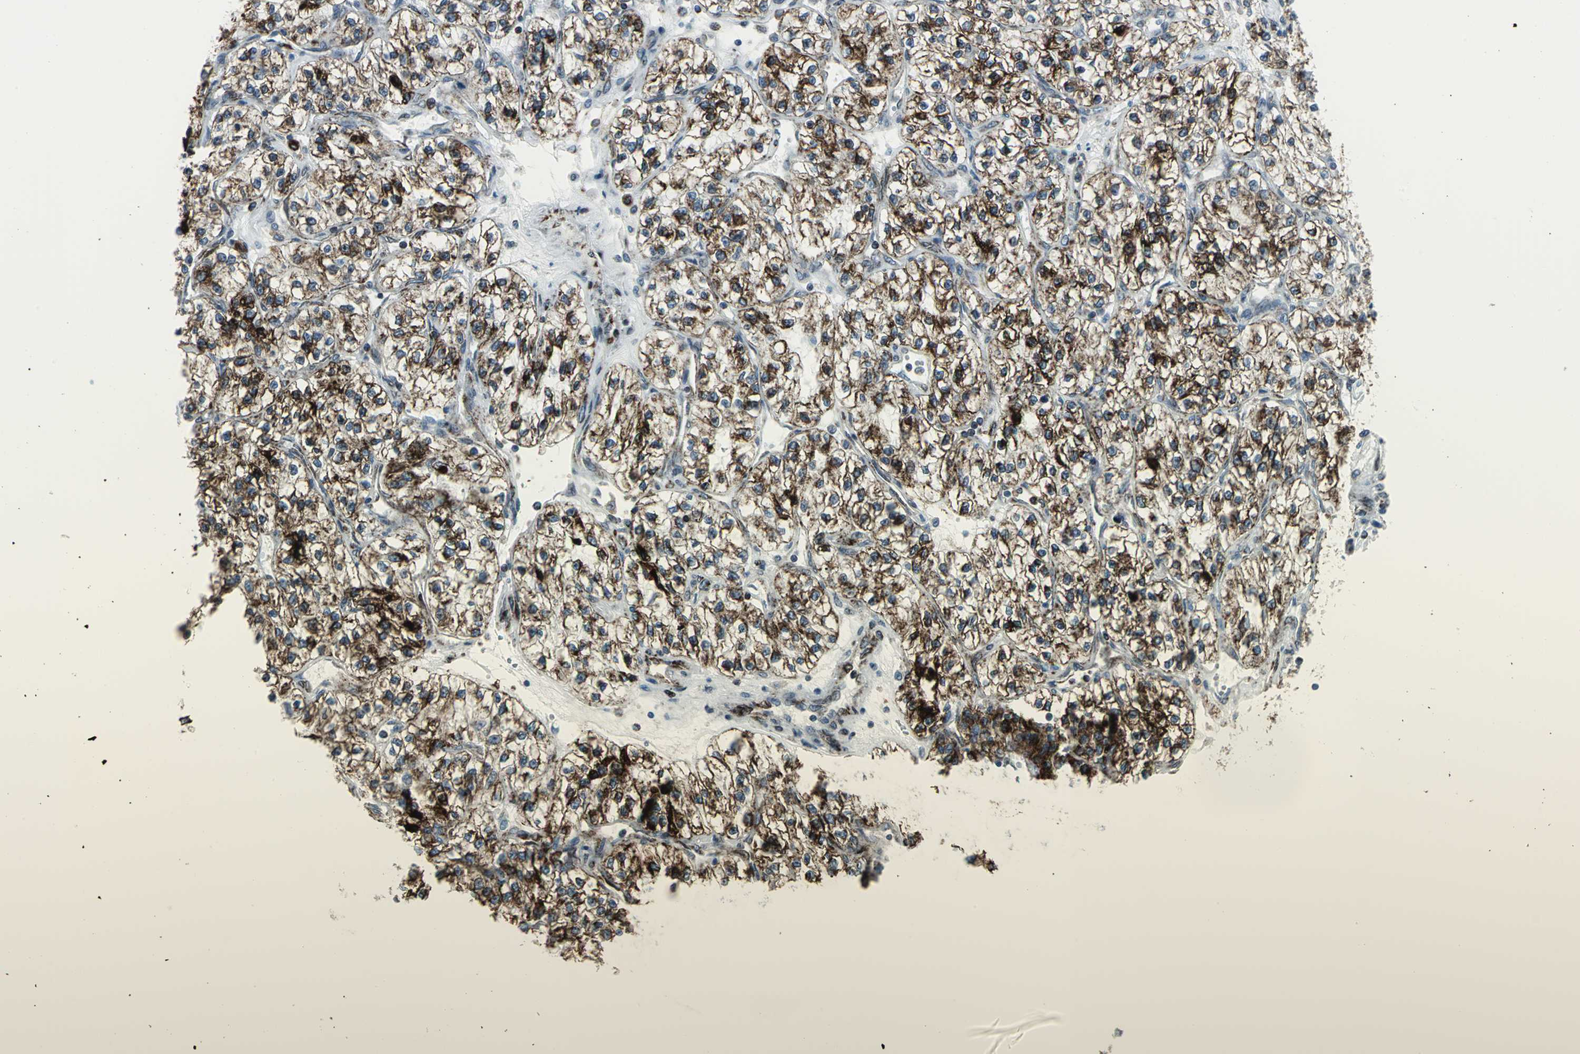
{"staining": {"intensity": "strong", "quantity": ">75%", "location": "cytoplasmic/membranous,nuclear"}, "tissue": "renal cancer", "cell_type": "Tumor cells", "image_type": "cancer", "snomed": [{"axis": "morphology", "description": "Adenocarcinoma, NOS"}, {"axis": "topography", "description": "Kidney"}], "caption": "Immunohistochemical staining of adenocarcinoma (renal) shows high levels of strong cytoplasmic/membranous and nuclear positivity in about >75% of tumor cells.", "gene": "SNUPN", "patient": {"sex": "female", "age": 57}}